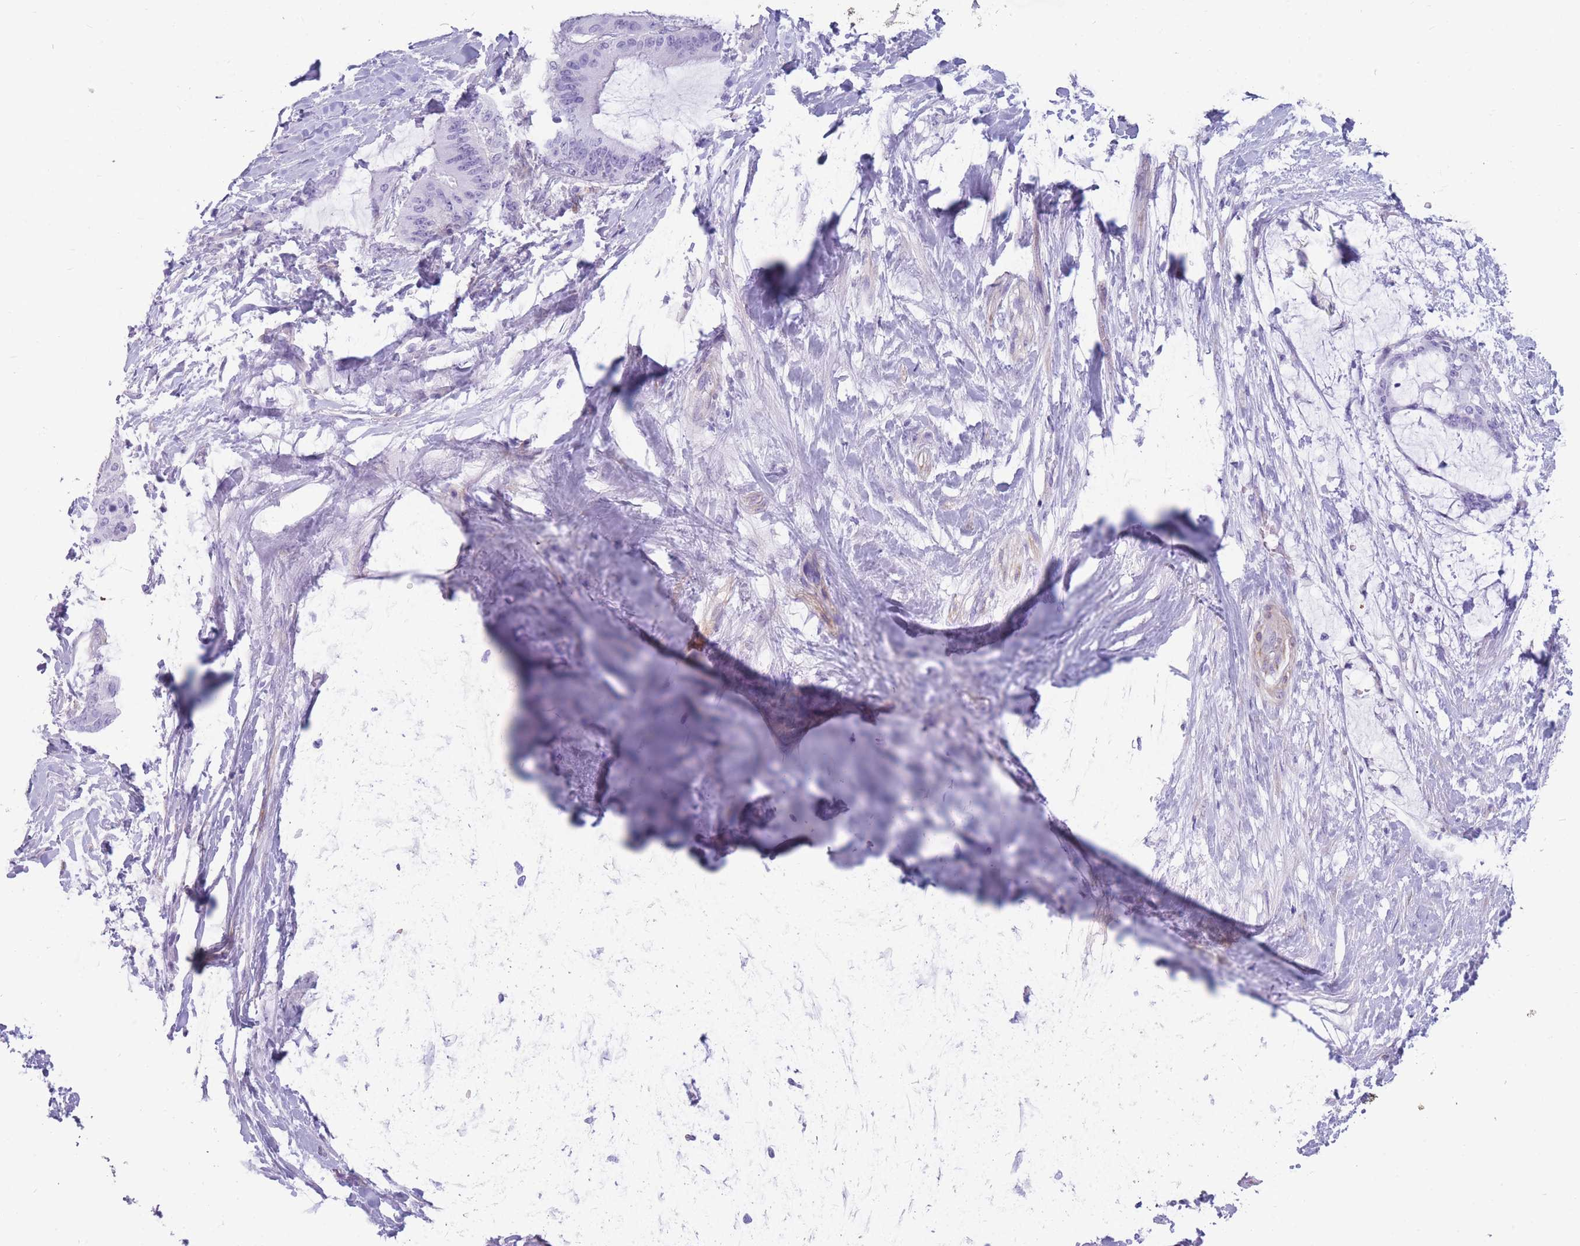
{"staining": {"intensity": "negative", "quantity": "none", "location": "none"}, "tissue": "liver cancer", "cell_type": "Tumor cells", "image_type": "cancer", "snomed": [{"axis": "morphology", "description": "Normal tissue, NOS"}, {"axis": "morphology", "description": "Cholangiocarcinoma"}, {"axis": "topography", "description": "Liver"}, {"axis": "topography", "description": "Peripheral nerve tissue"}], "caption": "Immunohistochemistry image of neoplastic tissue: liver cancer stained with DAB demonstrates no significant protein staining in tumor cells.", "gene": "MTSS2", "patient": {"sex": "female", "age": 73}}